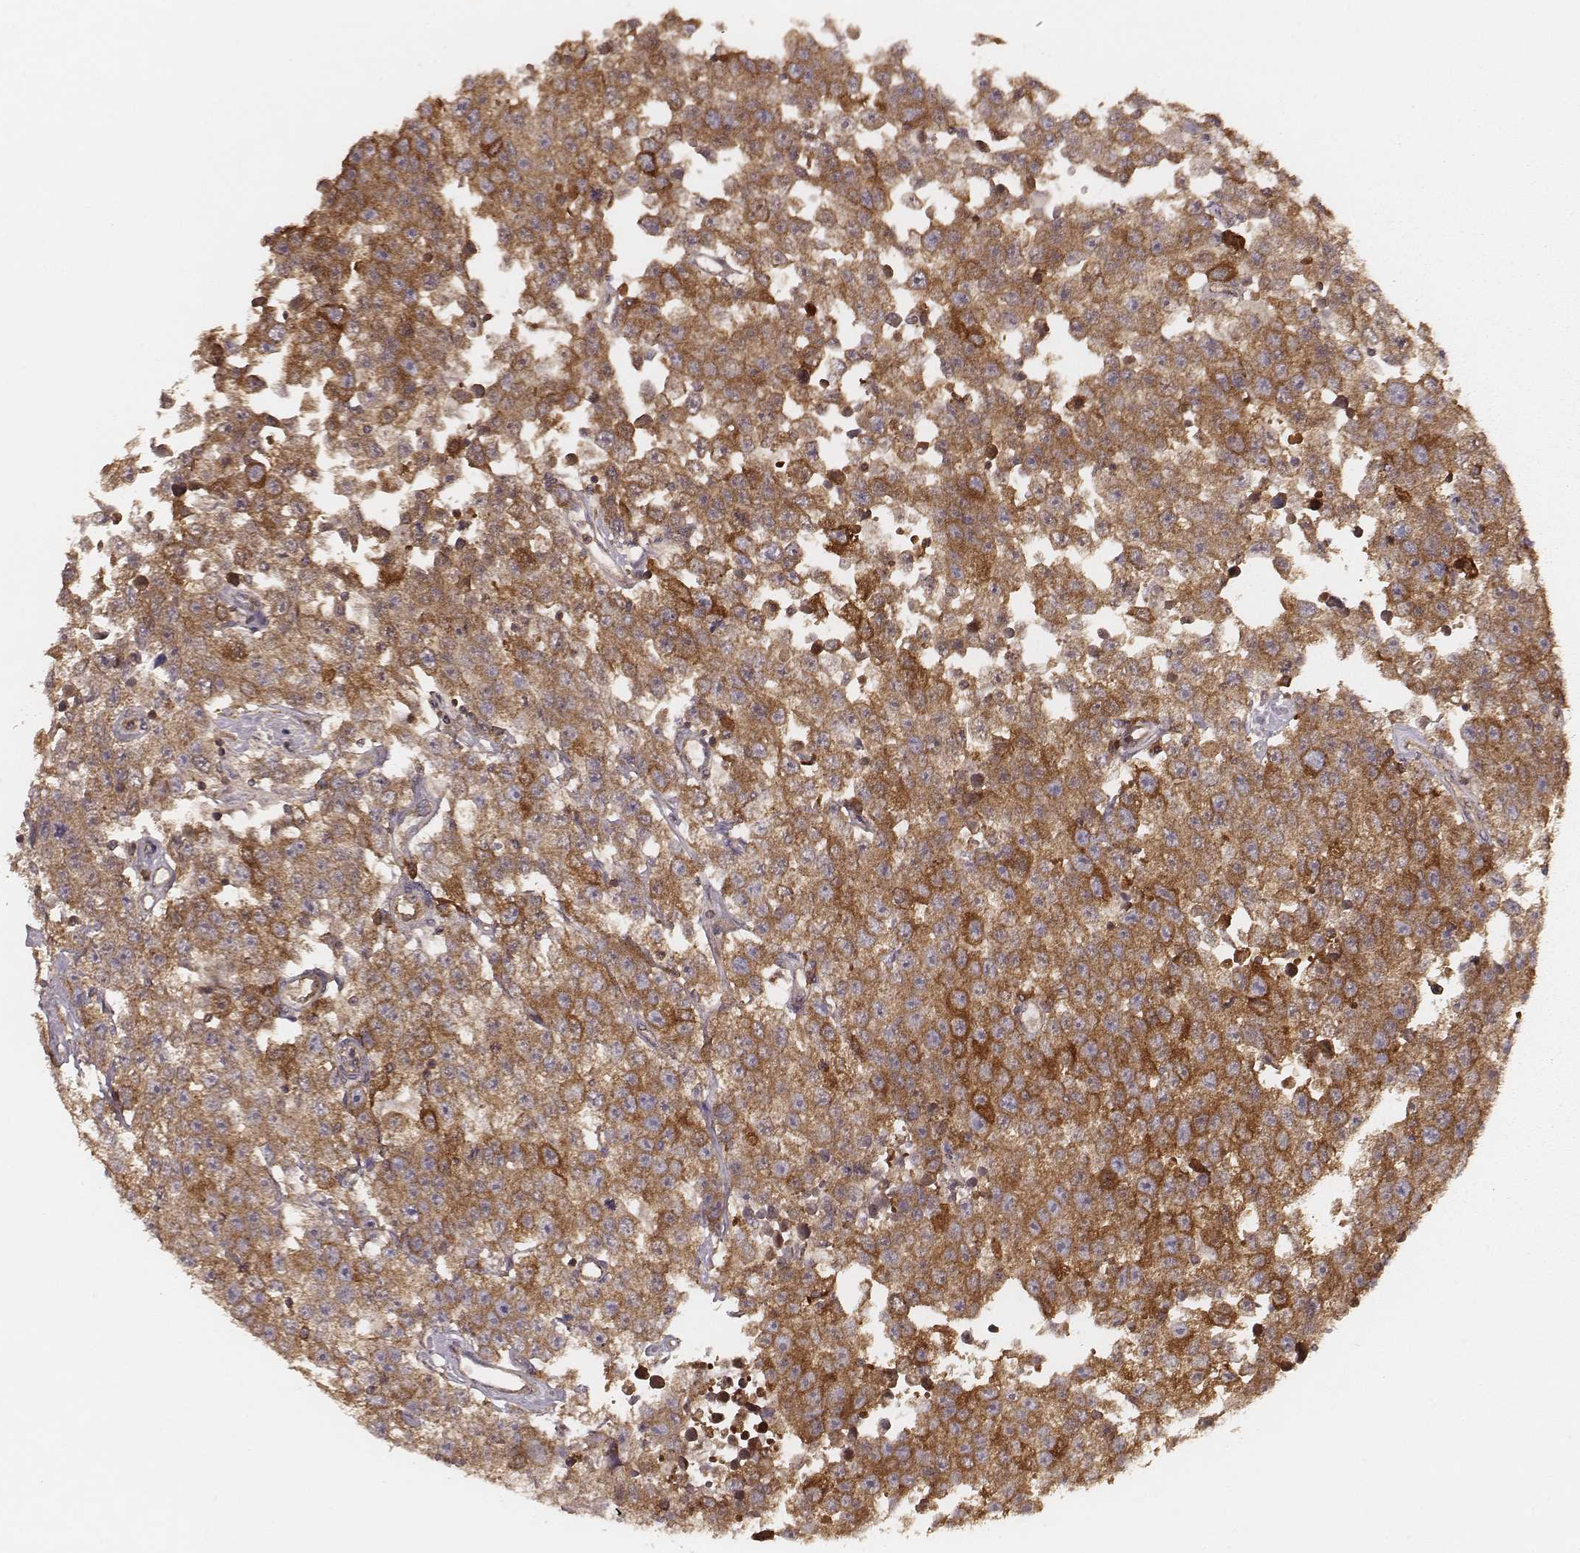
{"staining": {"intensity": "moderate", "quantity": ">75%", "location": "cytoplasmic/membranous"}, "tissue": "testis cancer", "cell_type": "Tumor cells", "image_type": "cancer", "snomed": [{"axis": "morphology", "description": "Seminoma, NOS"}, {"axis": "topography", "description": "Testis"}], "caption": "A high-resolution image shows IHC staining of testis seminoma, which exhibits moderate cytoplasmic/membranous positivity in about >75% of tumor cells. (DAB (3,3'-diaminobenzidine) IHC, brown staining for protein, blue staining for nuclei).", "gene": "CARS1", "patient": {"sex": "male", "age": 52}}